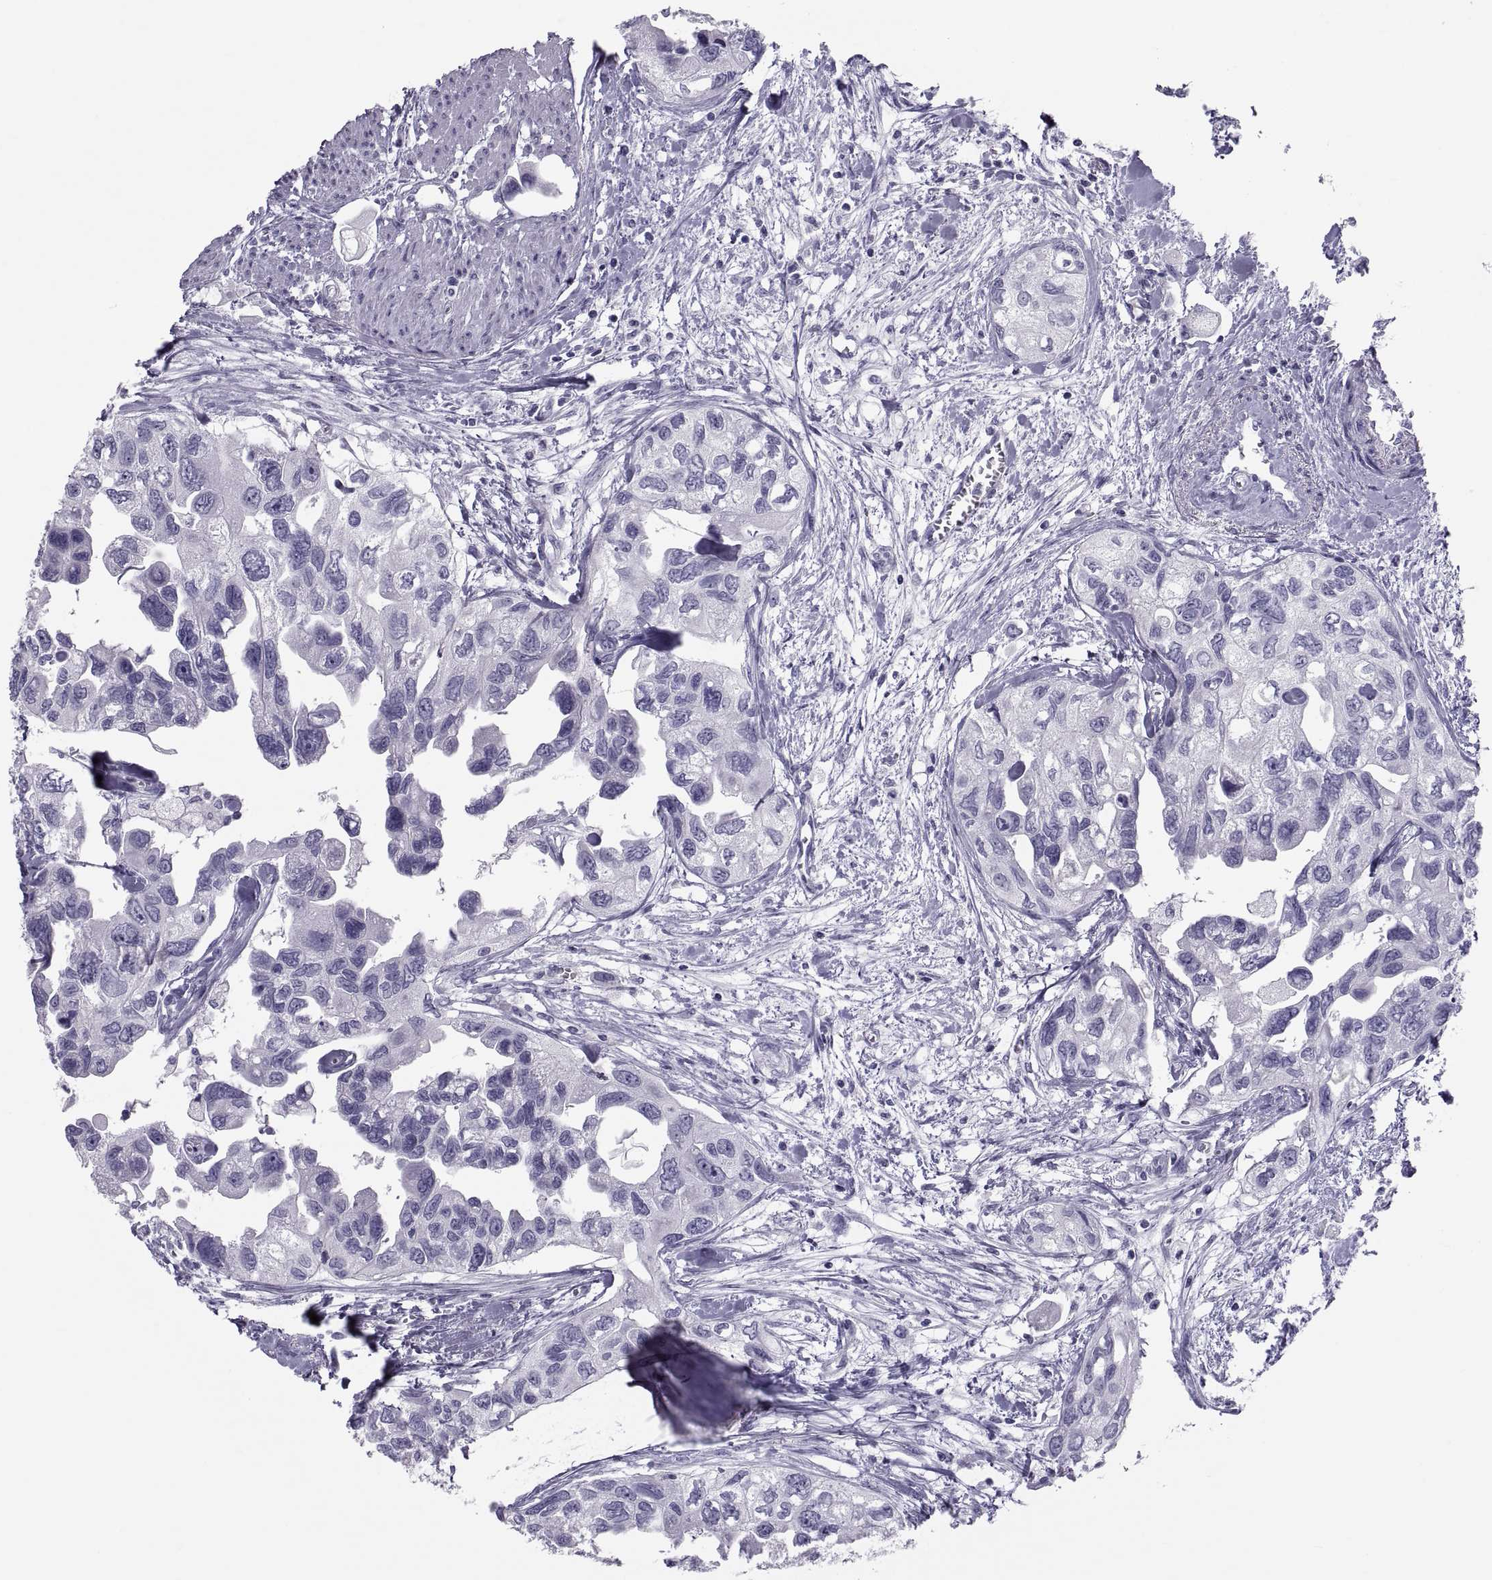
{"staining": {"intensity": "negative", "quantity": "none", "location": "none"}, "tissue": "urothelial cancer", "cell_type": "Tumor cells", "image_type": "cancer", "snomed": [{"axis": "morphology", "description": "Urothelial carcinoma, High grade"}, {"axis": "topography", "description": "Urinary bladder"}], "caption": "The immunohistochemistry image has no significant expression in tumor cells of high-grade urothelial carcinoma tissue.", "gene": "DEFB129", "patient": {"sex": "male", "age": 59}}